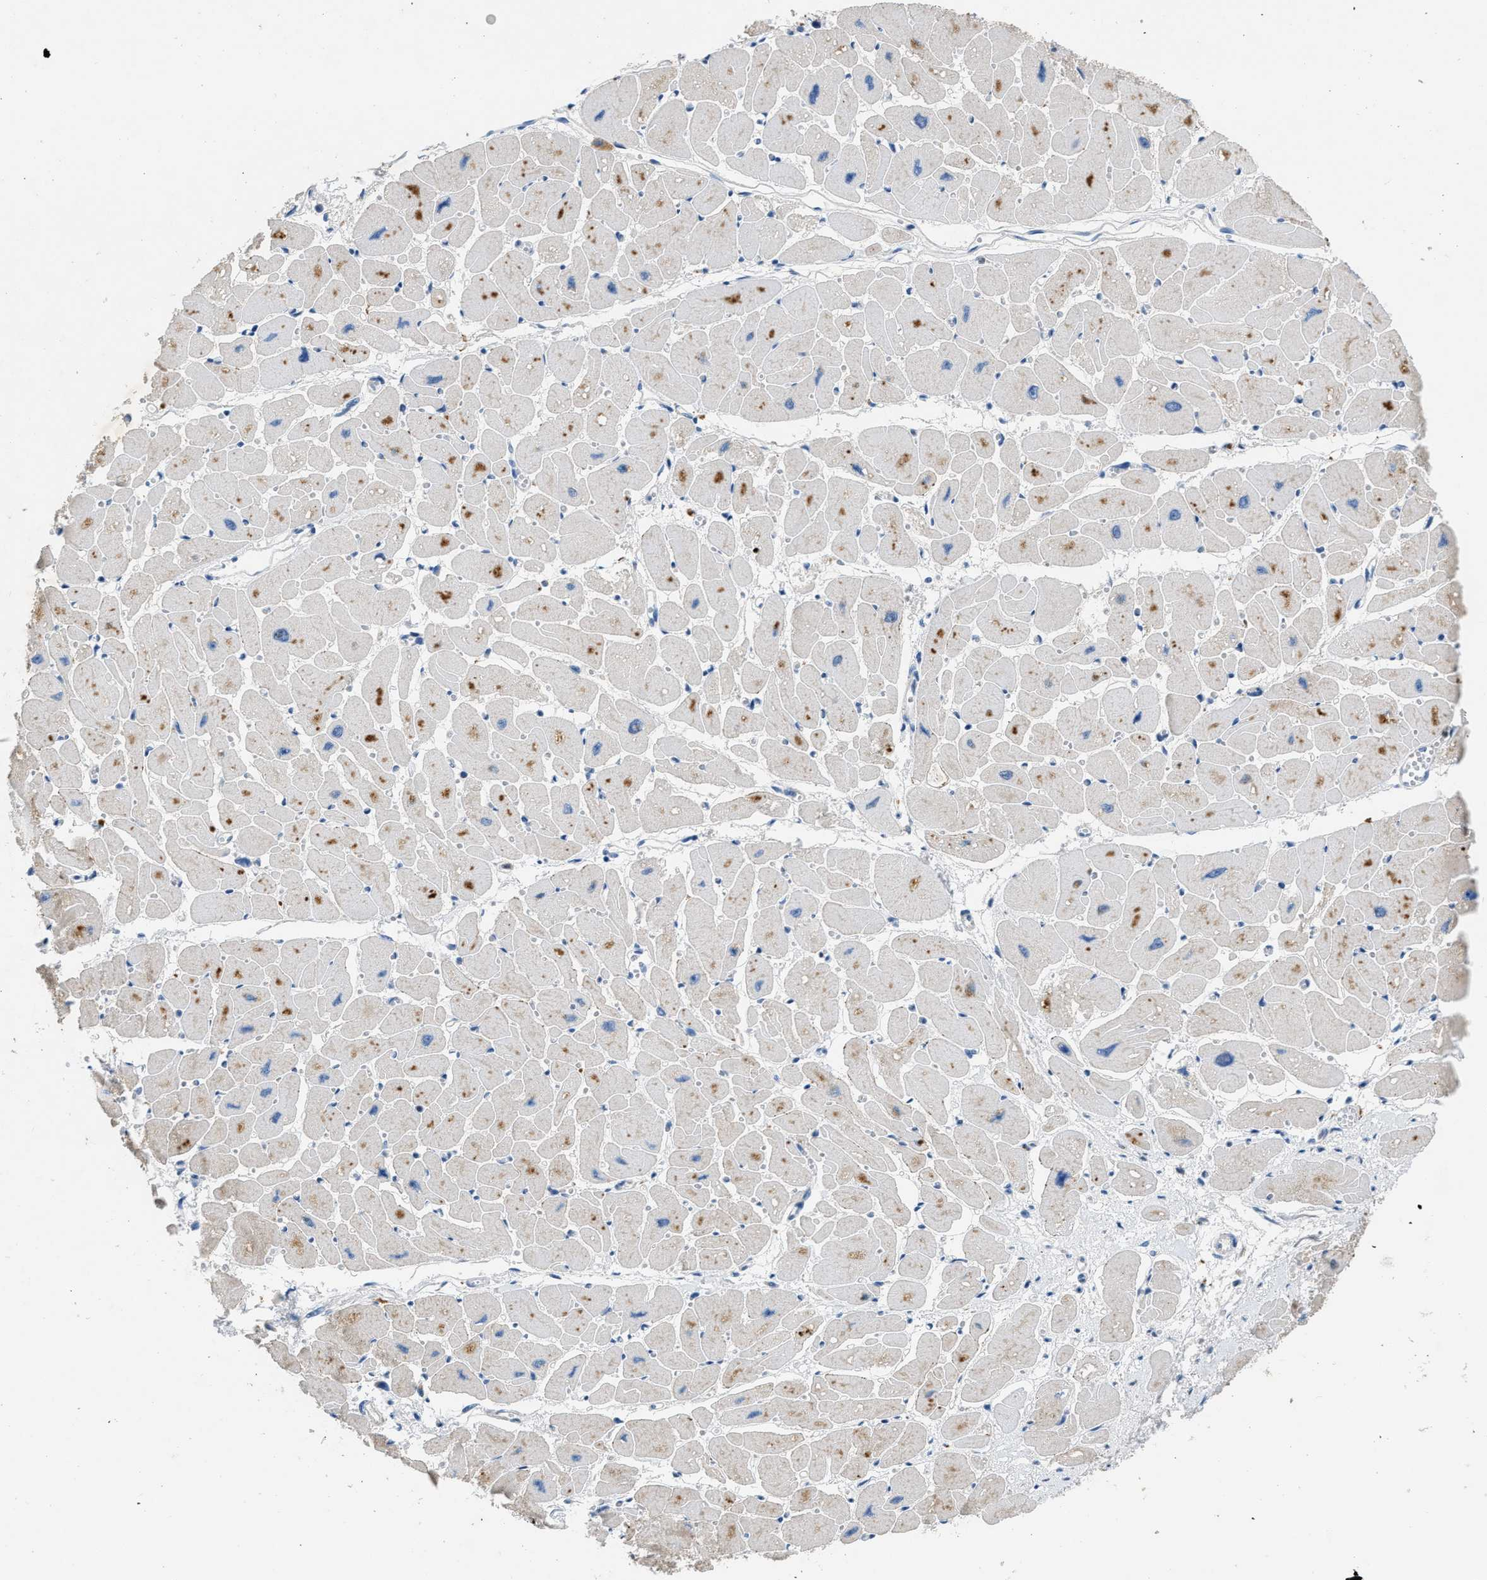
{"staining": {"intensity": "weak", "quantity": ">75%", "location": "cytoplasmic/membranous"}, "tissue": "heart muscle", "cell_type": "Cardiomyocytes", "image_type": "normal", "snomed": [{"axis": "morphology", "description": "Normal tissue, NOS"}, {"axis": "topography", "description": "Heart"}], "caption": "Brown immunohistochemical staining in normal heart muscle reveals weak cytoplasmic/membranous positivity in about >75% of cardiomyocytes.", "gene": "TOMM34", "patient": {"sex": "female", "age": 54}}